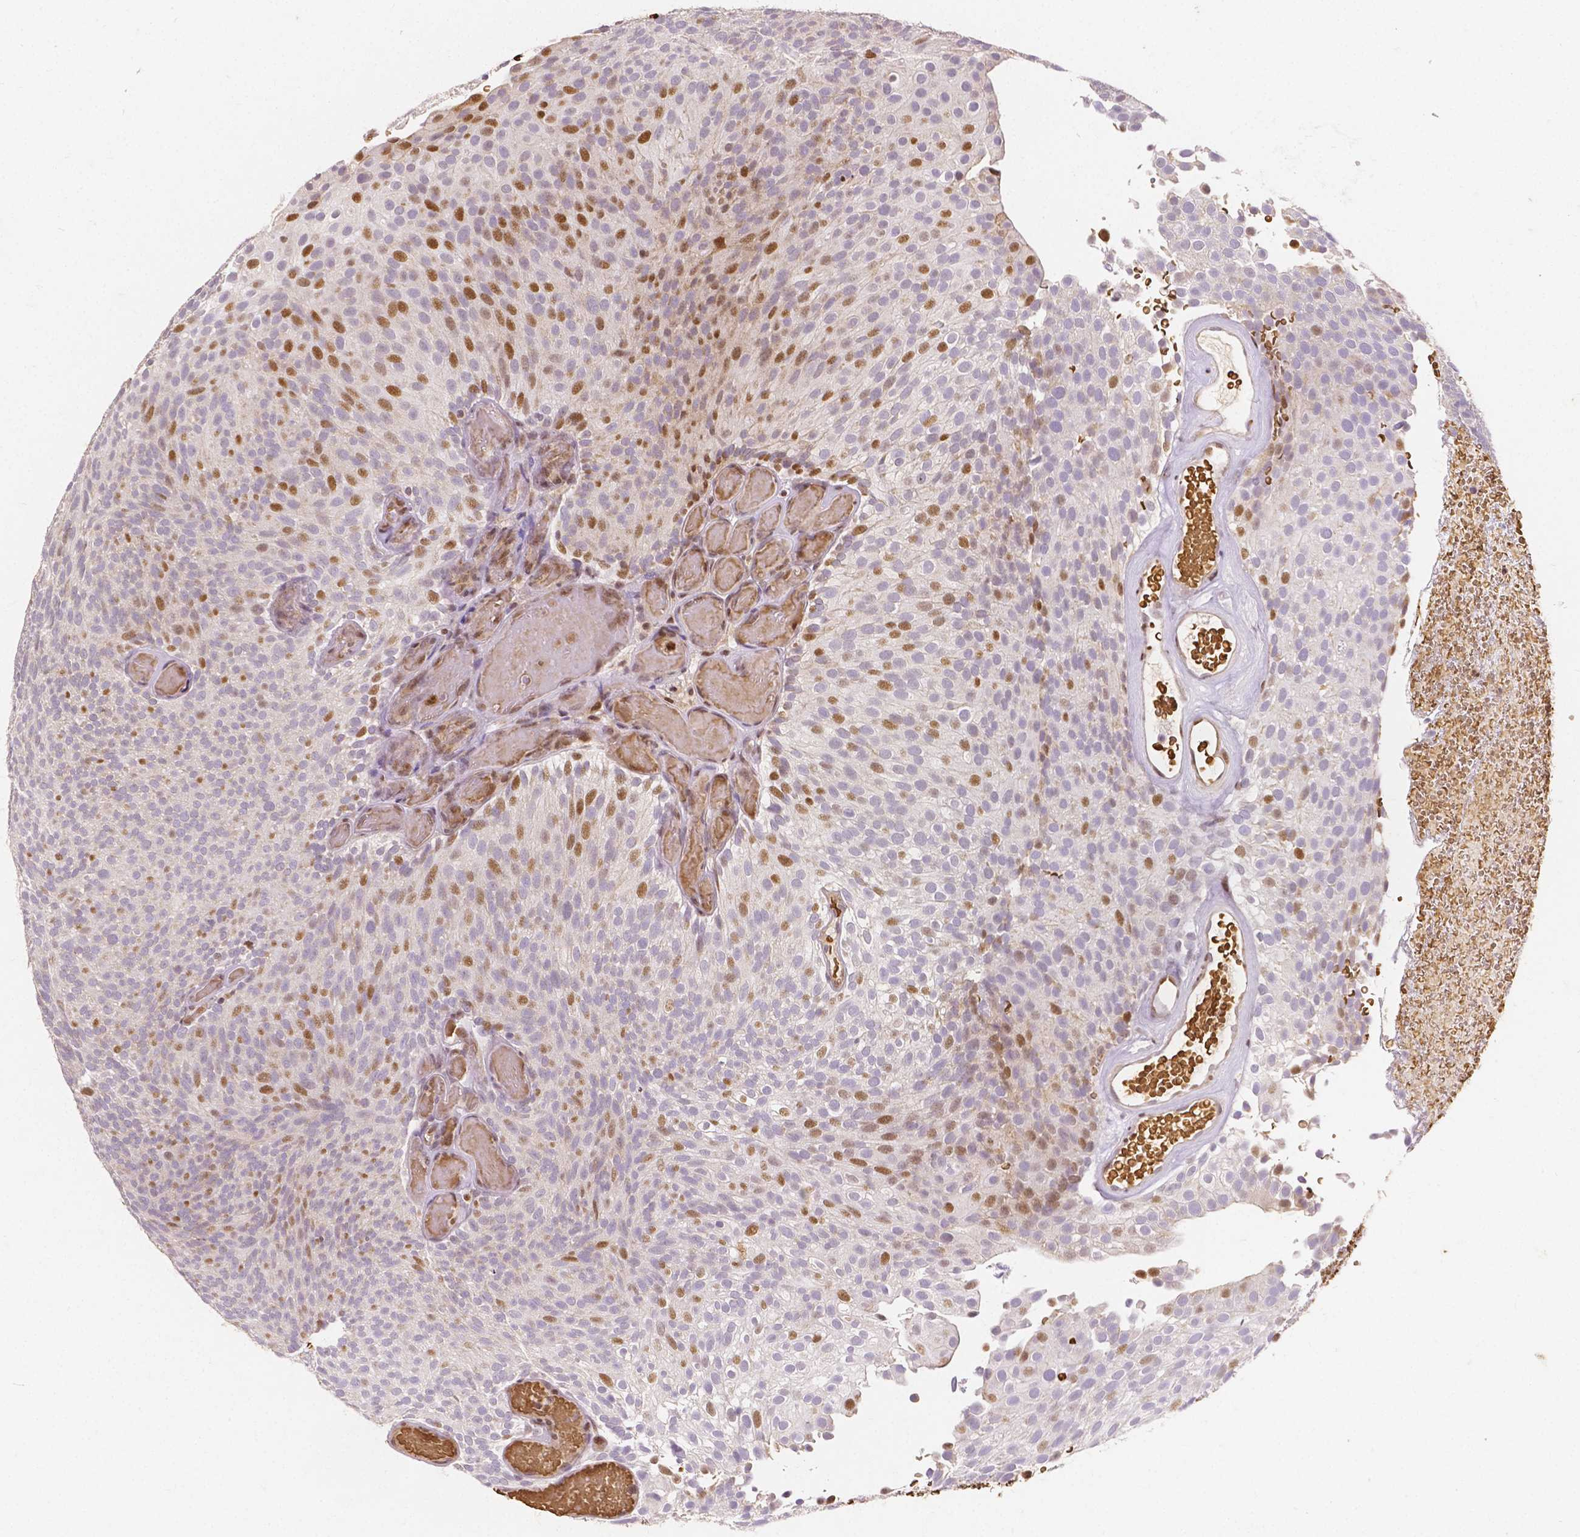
{"staining": {"intensity": "moderate", "quantity": "<25%", "location": "nuclear"}, "tissue": "urothelial cancer", "cell_type": "Tumor cells", "image_type": "cancer", "snomed": [{"axis": "morphology", "description": "Urothelial carcinoma, Low grade"}, {"axis": "topography", "description": "Urinary bladder"}], "caption": "Human urothelial carcinoma (low-grade) stained for a protein (brown) demonstrates moderate nuclear positive staining in approximately <25% of tumor cells.", "gene": "PTPN18", "patient": {"sex": "male", "age": 78}}